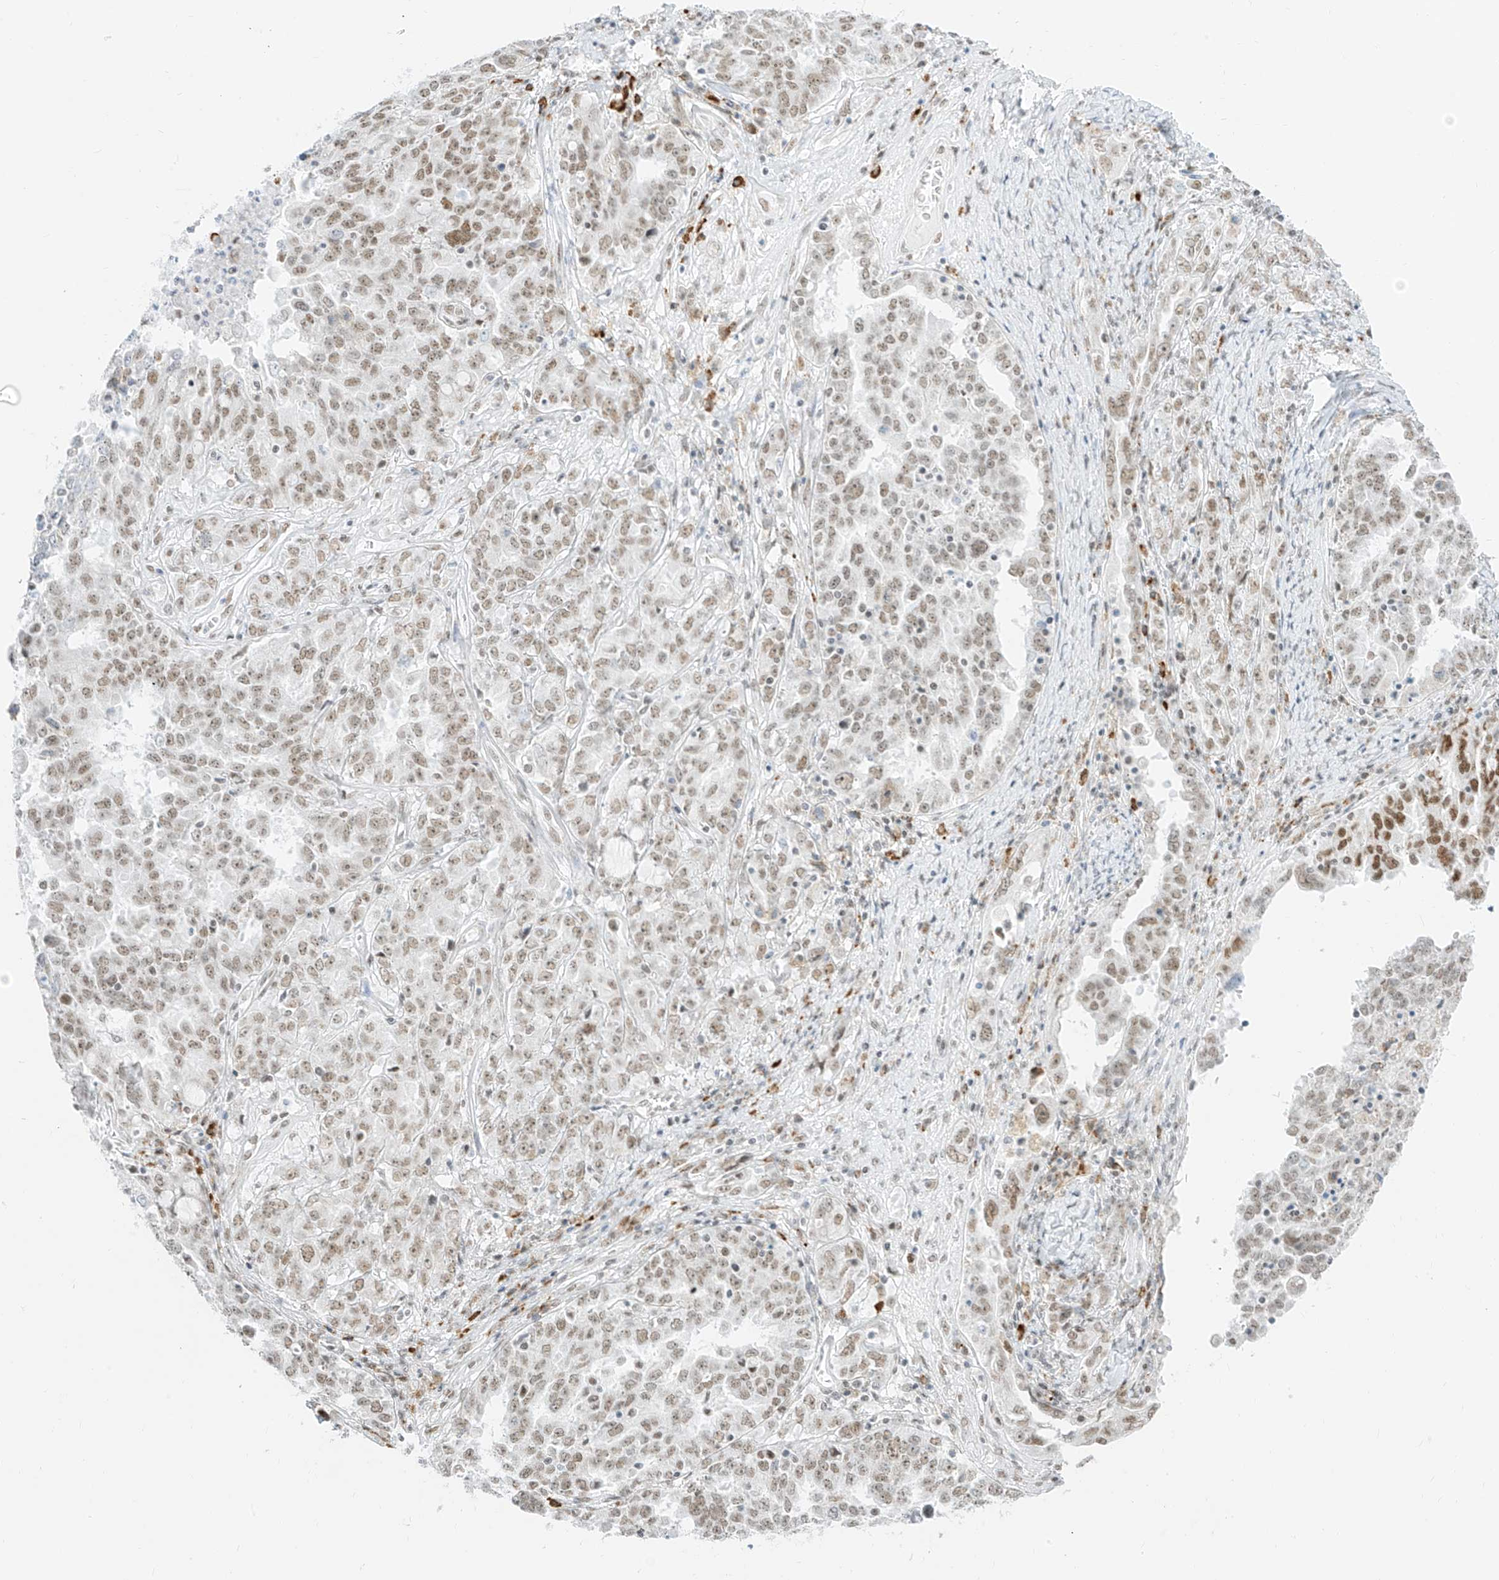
{"staining": {"intensity": "moderate", "quantity": "25%-75%", "location": "nuclear"}, "tissue": "ovarian cancer", "cell_type": "Tumor cells", "image_type": "cancer", "snomed": [{"axis": "morphology", "description": "Carcinoma, endometroid"}, {"axis": "topography", "description": "Ovary"}], "caption": "Ovarian endometroid carcinoma stained for a protein demonstrates moderate nuclear positivity in tumor cells.", "gene": "SUPT5H", "patient": {"sex": "female", "age": 62}}